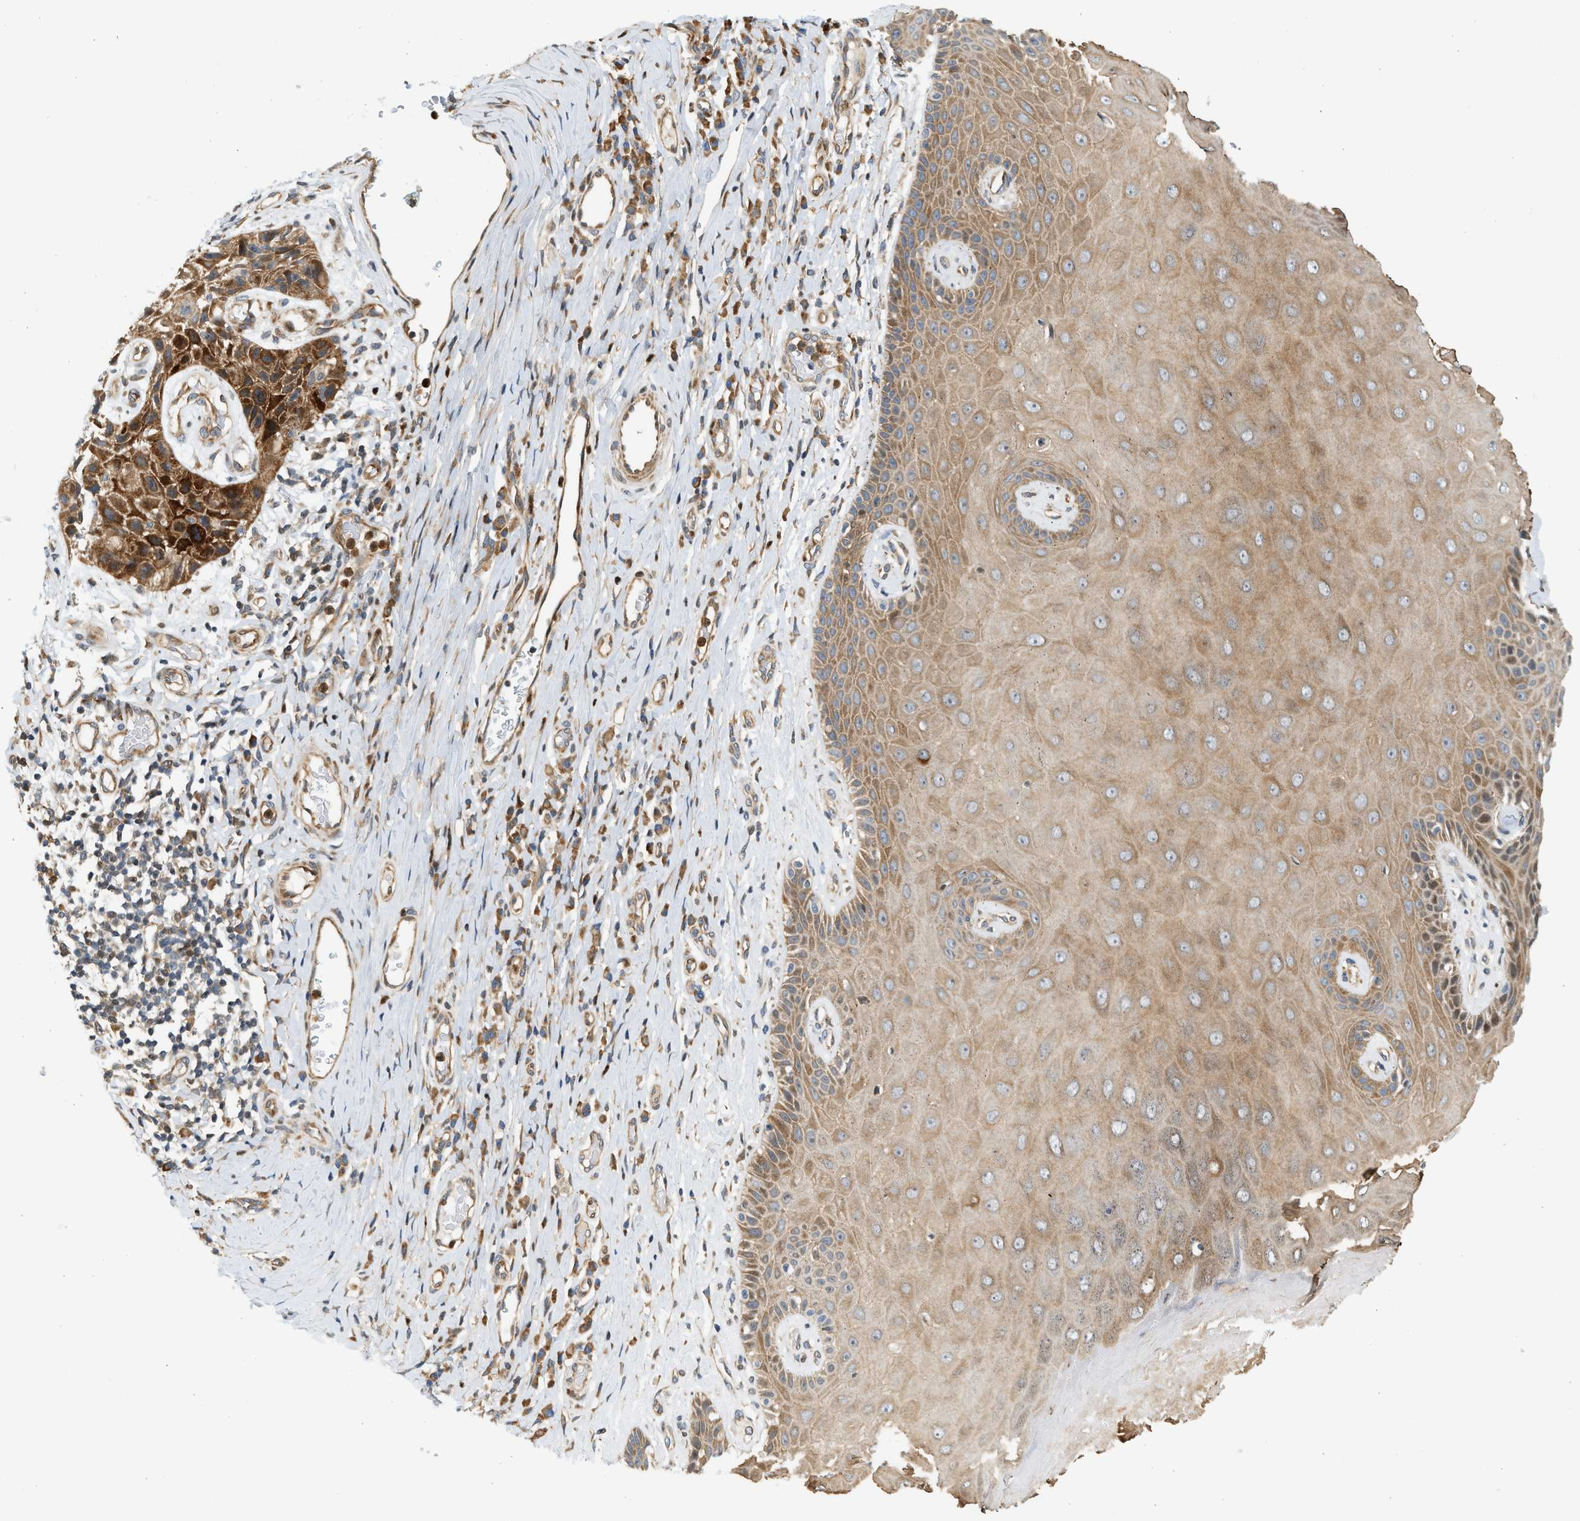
{"staining": {"intensity": "moderate", "quantity": ">75%", "location": "cytoplasmic/membranous"}, "tissue": "skin", "cell_type": "Epidermal cells", "image_type": "normal", "snomed": [{"axis": "morphology", "description": "Normal tissue, NOS"}, {"axis": "topography", "description": "Vulva"}], "caption": "This histopathology image displays benign skin stained with immunohistochemistry to label a protein in brown. The cytoplasmic/membranous of epidermal cells show moderate positivity for the protein. Nuclei are counter-stained blue.", "gene": "NRSN2", "patient": {"sex": "female", "age": 73}}